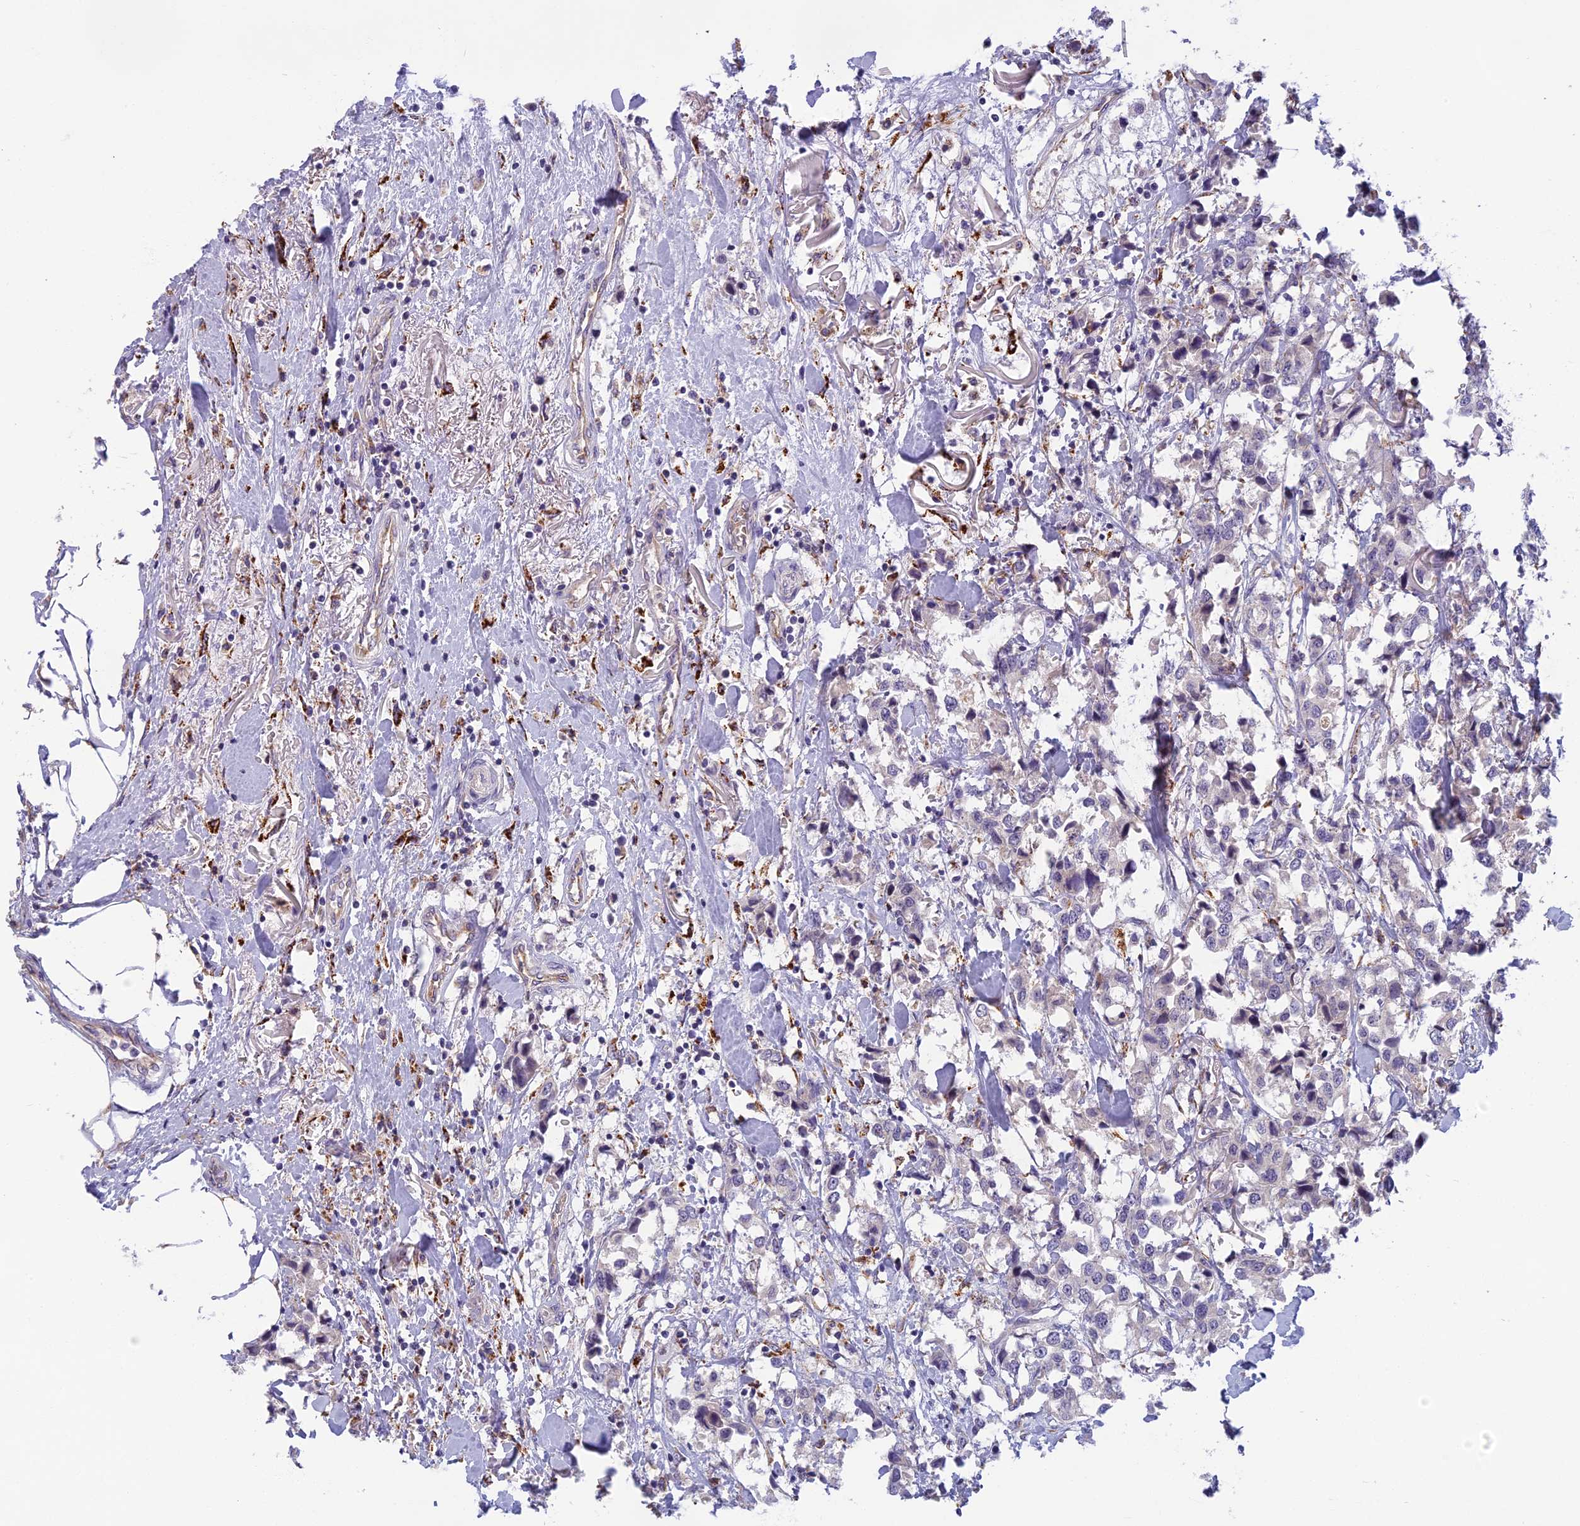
{"staining": {"intensity": "negative", "quantity": "none", "location": "none"}, "tissue": "breast cancer", "cell_type": "Tumor cells", "image_type": "cancer", "snomed": [{"axis": "morphology", "description": "Duct carcinoma"}, {"axis": "topography", "description": "Breast"}], "caption": "Immunohistochemistry (IHC) of breast cancer shows no expression in tumor cells. The staining was performed using DAB (3,3'-diaminobenzidine) to visualize the protein expression in brown, while the nuclei were stained in blue with hematoxylin (Magnification: 20x).", "gene": "SEMA7A", "patient": {"sex": "female", "age": 80}}